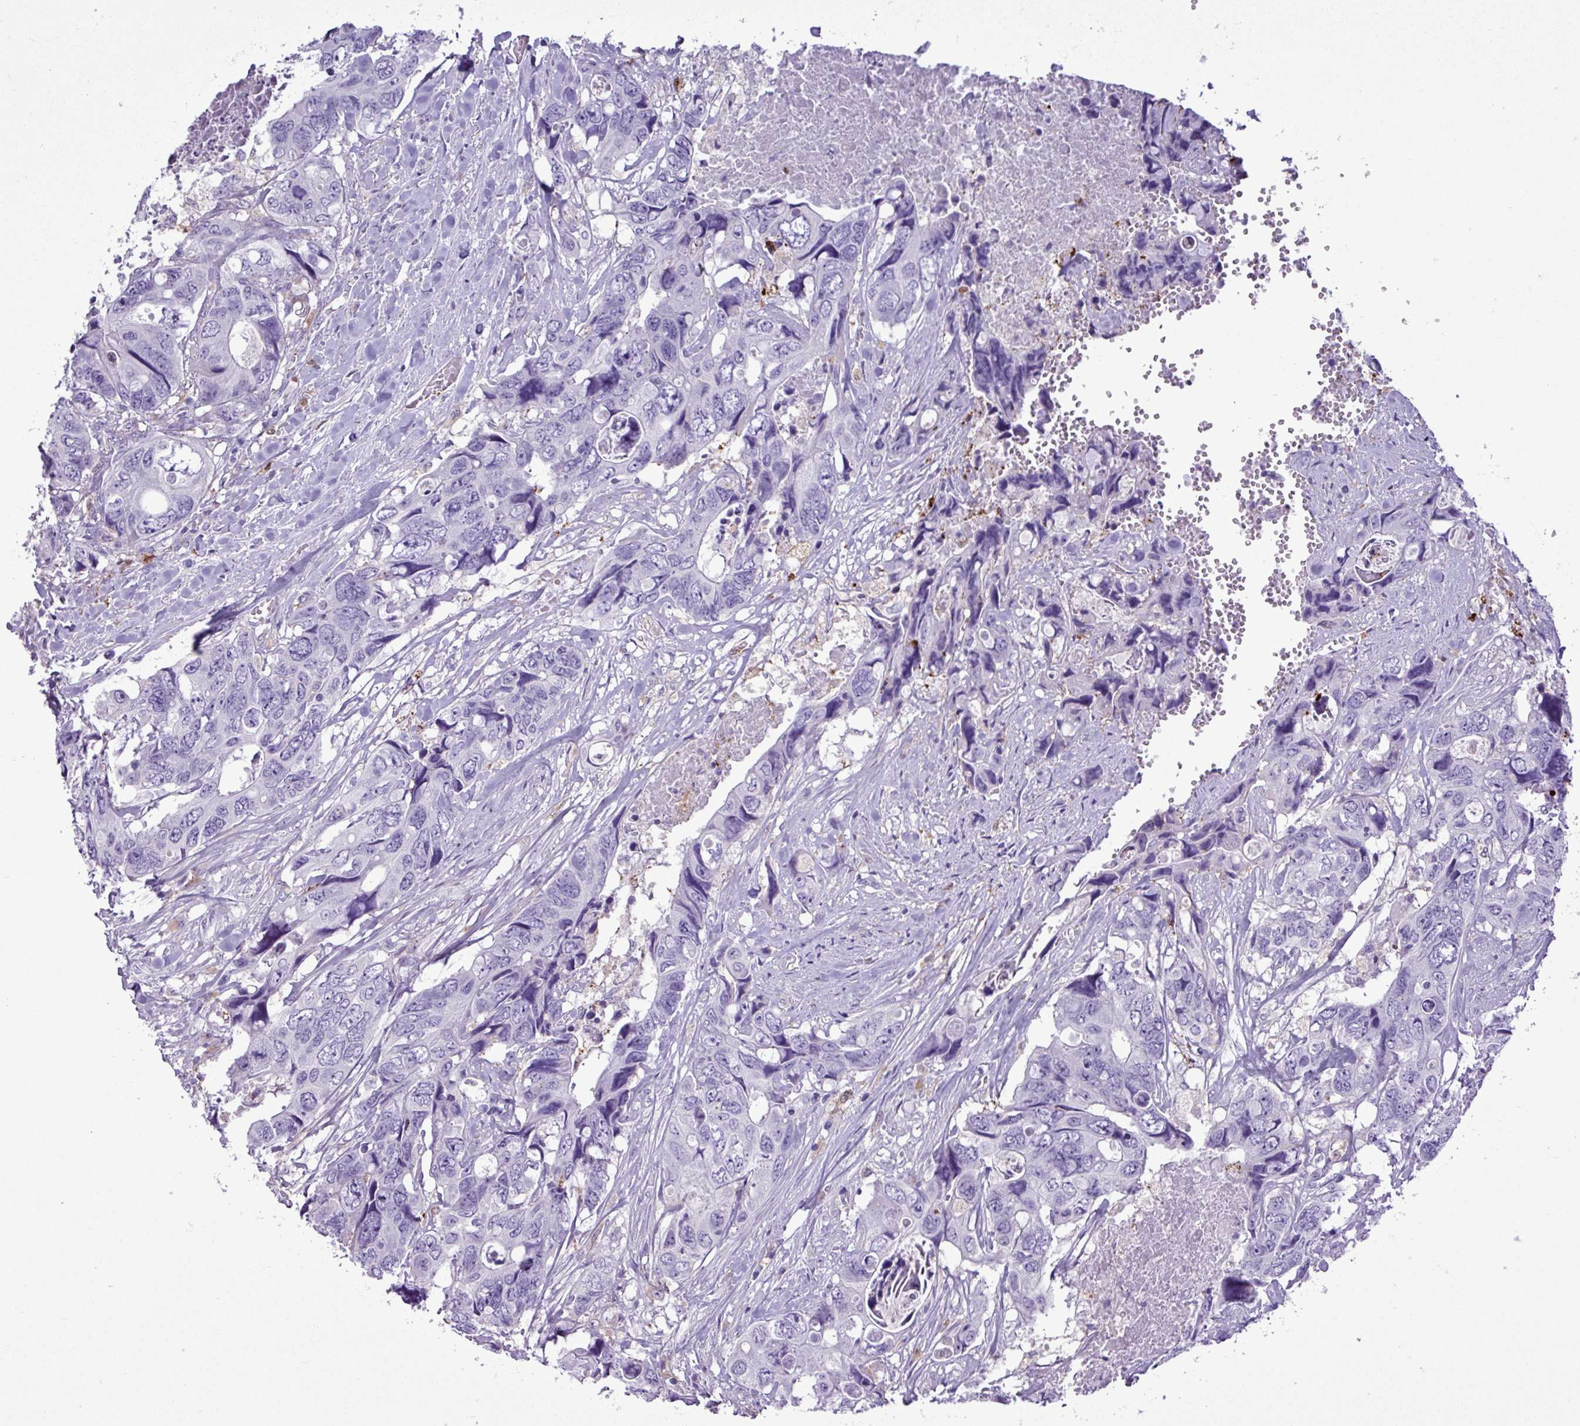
{"staining": {"intensity": "negative", "quantity": "none", "location": "none"}, "tissue": "colorectal cancer", "cell_type": "Tumor cells", "image_type": "cancer", "snomed": [{"axis": "morphology", "description": "Adenocarcinoma, NOS"}, {"axis": "topography", "description": "Rectum"}], "caption": "A histopathology image of human colorectal adenocarcinoma is negative for staining in tumor cells.", "gene": "TMEM200C", "patient": {"sex": "male", "age": 57}}